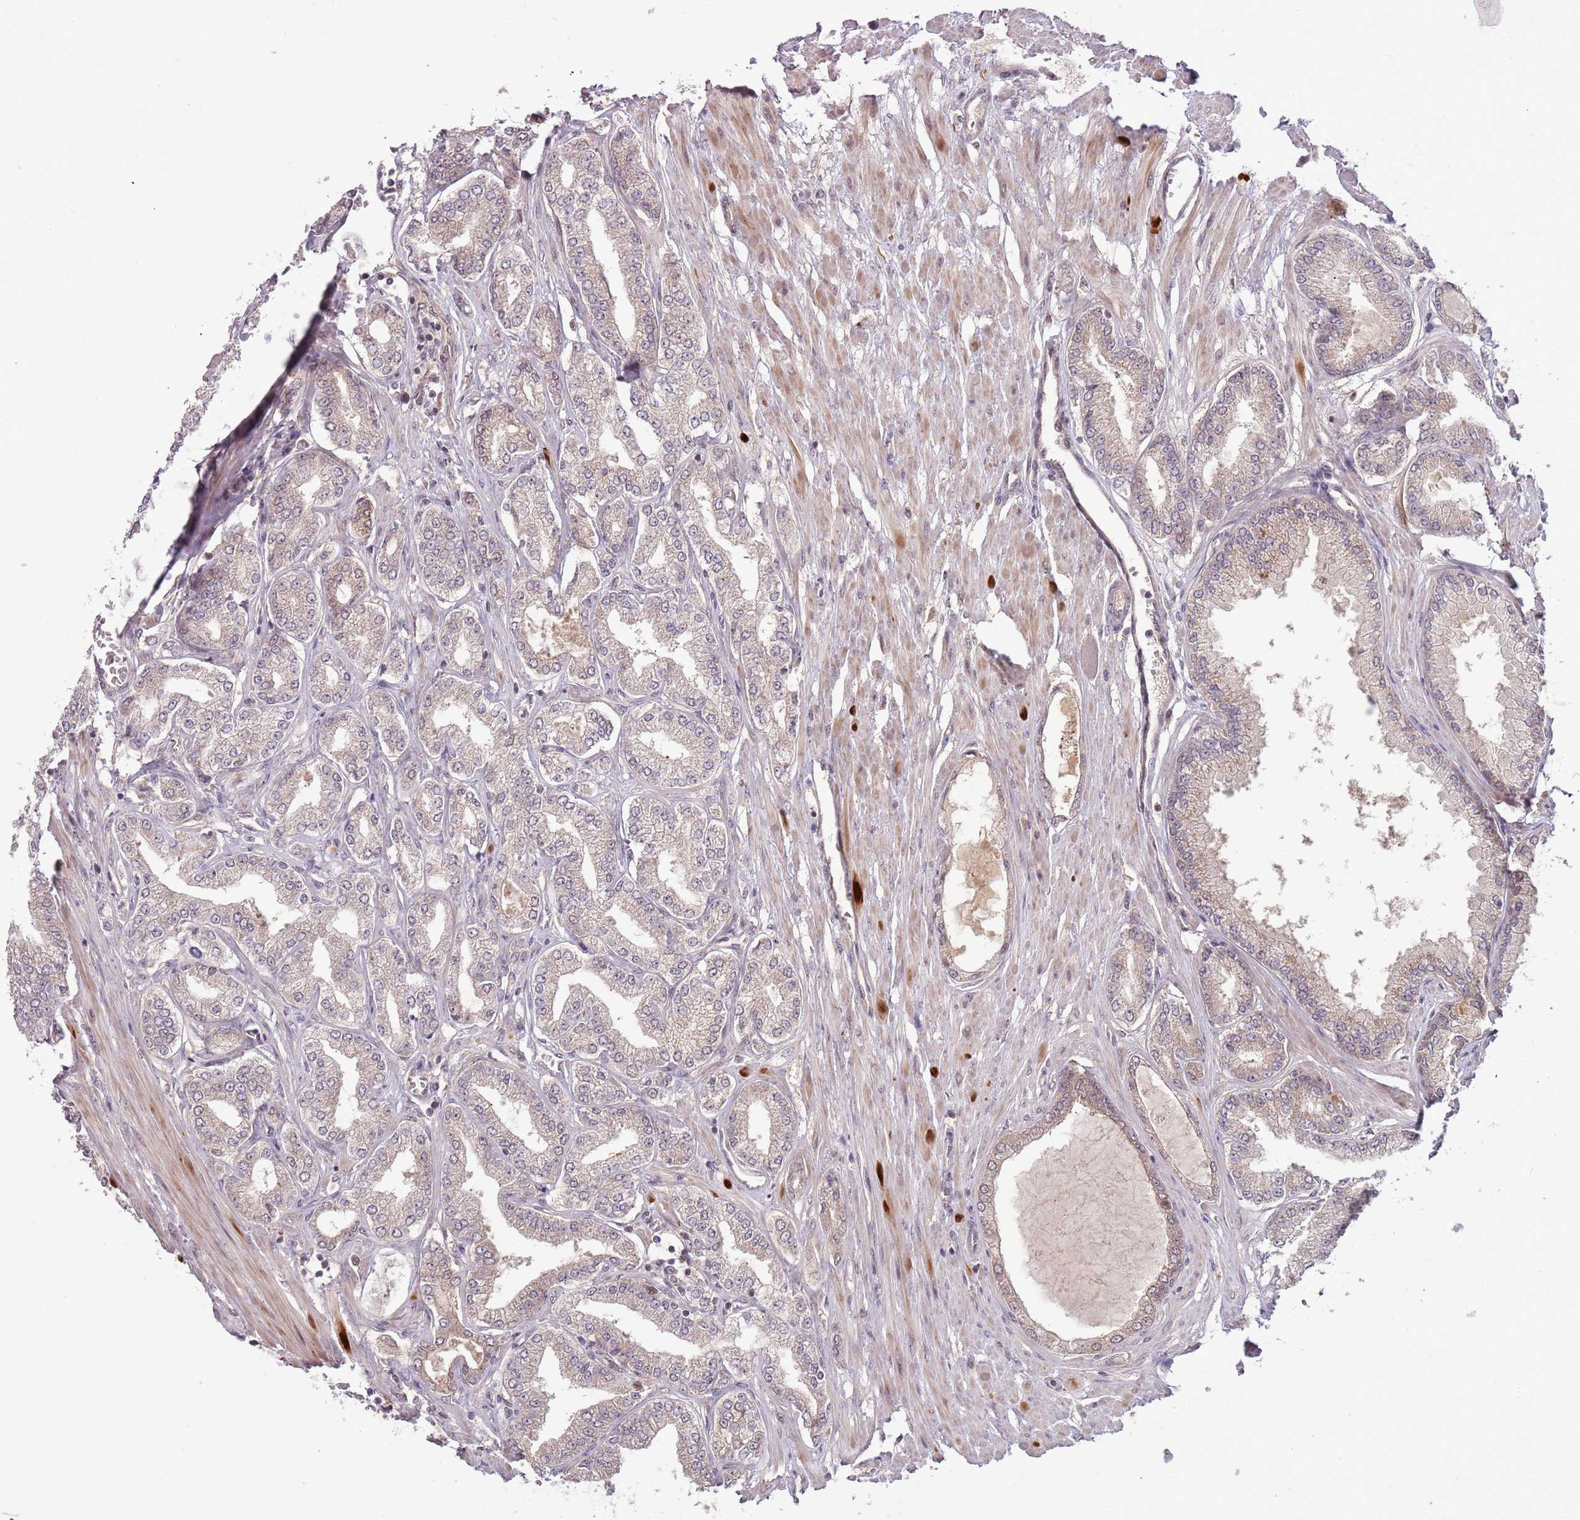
{"staining": {"intensity": "negative", "quantity": "none", "location": "none"}, "tissue": "prostate cancer", "cell_type": "Tumor cells", "image_type": "cancer", "snomed": [{"axis": "morphology", "description": "Adenocarcinoma, Low grade"}, {"axis": "topography", "description": "Prostate"}], "caption": "This is an IHC micrograph of adenocarcinoma (low-grade) (prostate). There is no staining in tumor cells.", "gene": "ADAMTS3", "patient": {"sex": "male", "age": 63}}